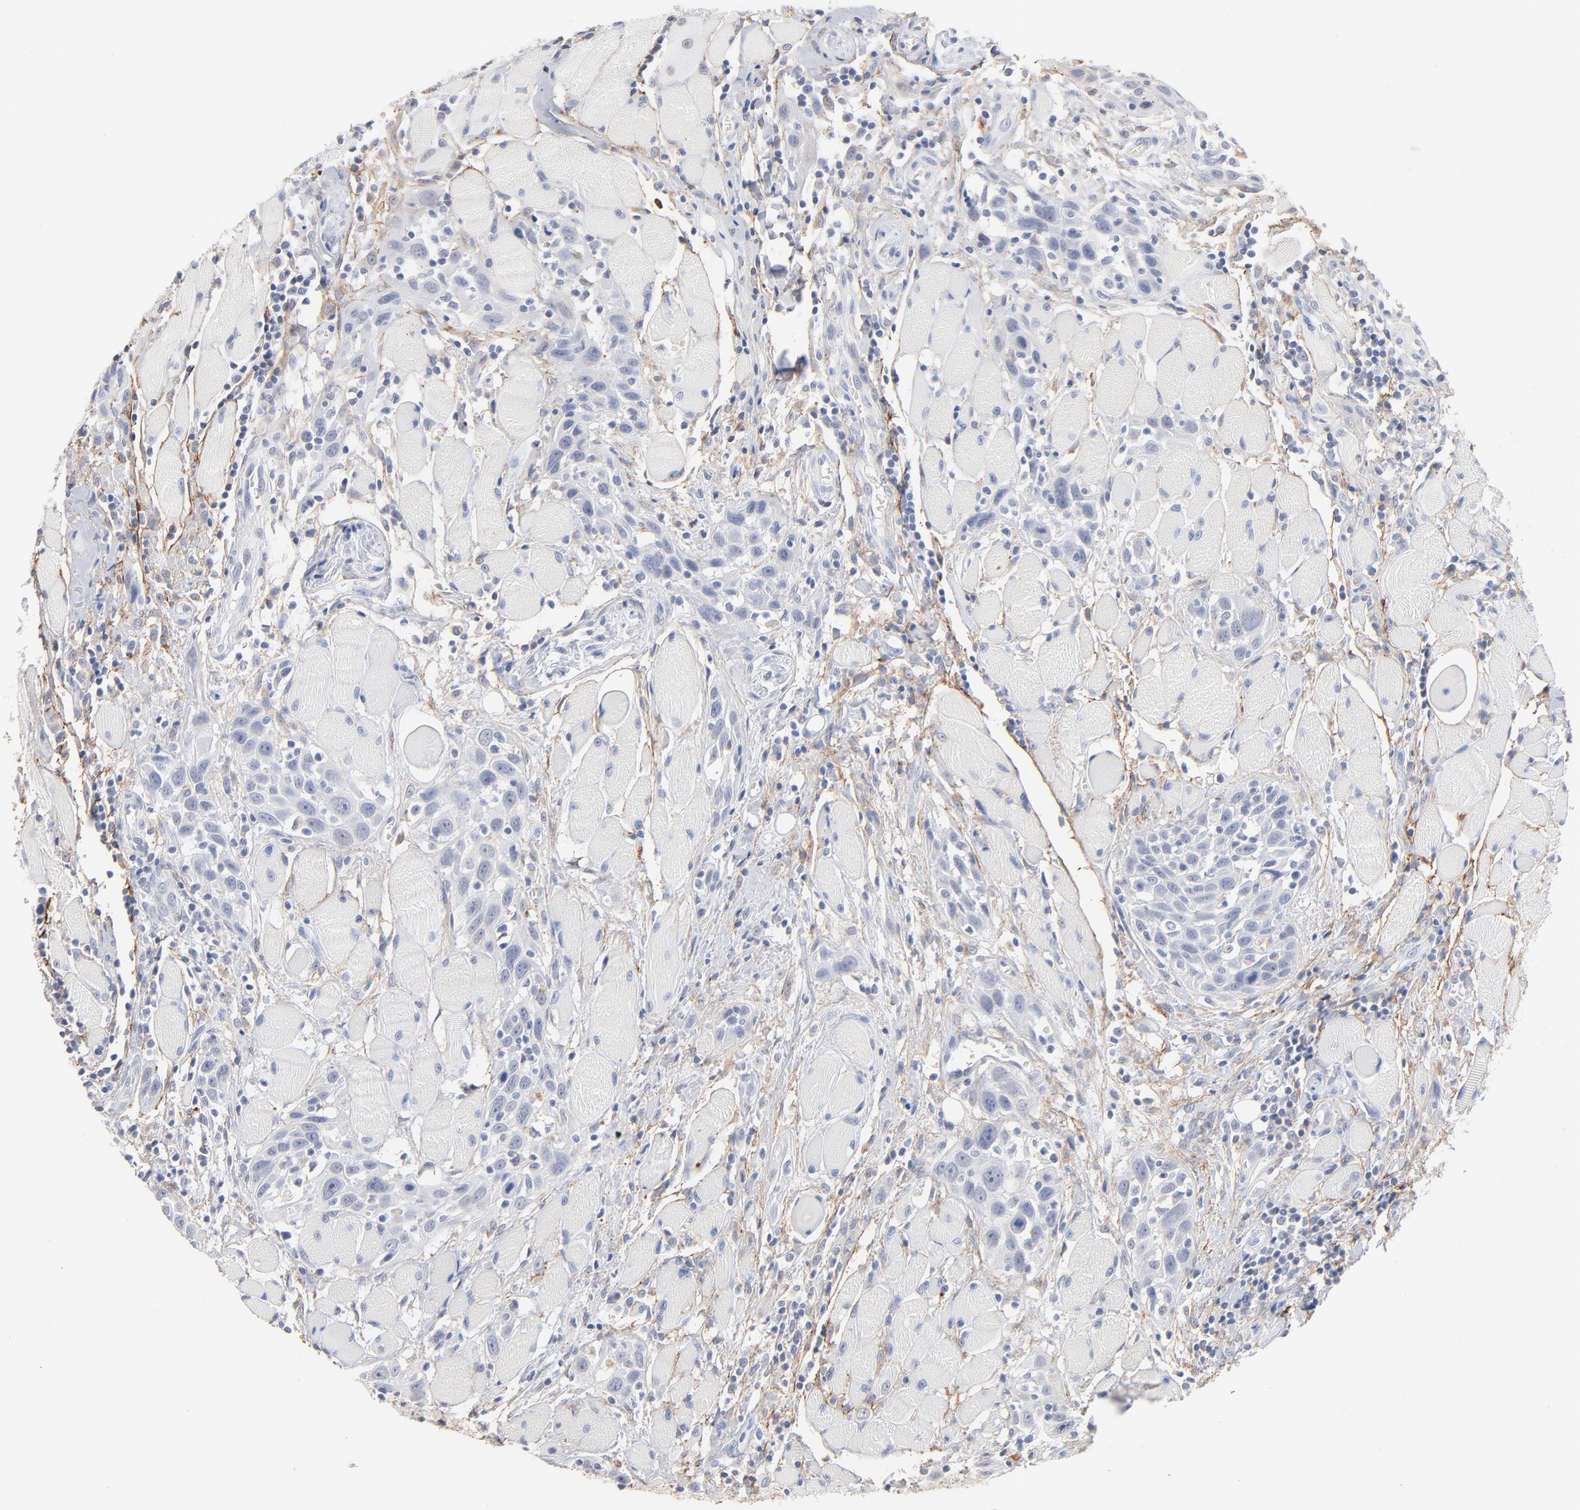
{"staining": {"intensity": "negative", "quantity": "none", "location": "none"}, "tissue": "head and neck cancer", "cell_type": "Tumor cells", "image_type": "cancer", "snomed": [{"axis": "morphology", "description": "Squamous cell carcinoma, NOS"}, {"axis": "topography", "description": "Oral tissue"}, {"axis": "topography", "description": "Head-Neck"}], "caption": "DAB immunohistochemical staining of human head and neck squamous cell carcinoma displays no significant positivity in tumor cells. Brightfield microscopy of IHC stained with DAB (brown) and hematoxylin (blue), captured at high magnification.", "gene": "LTBP2", "patient": {"sex": "female", "age": 50}}